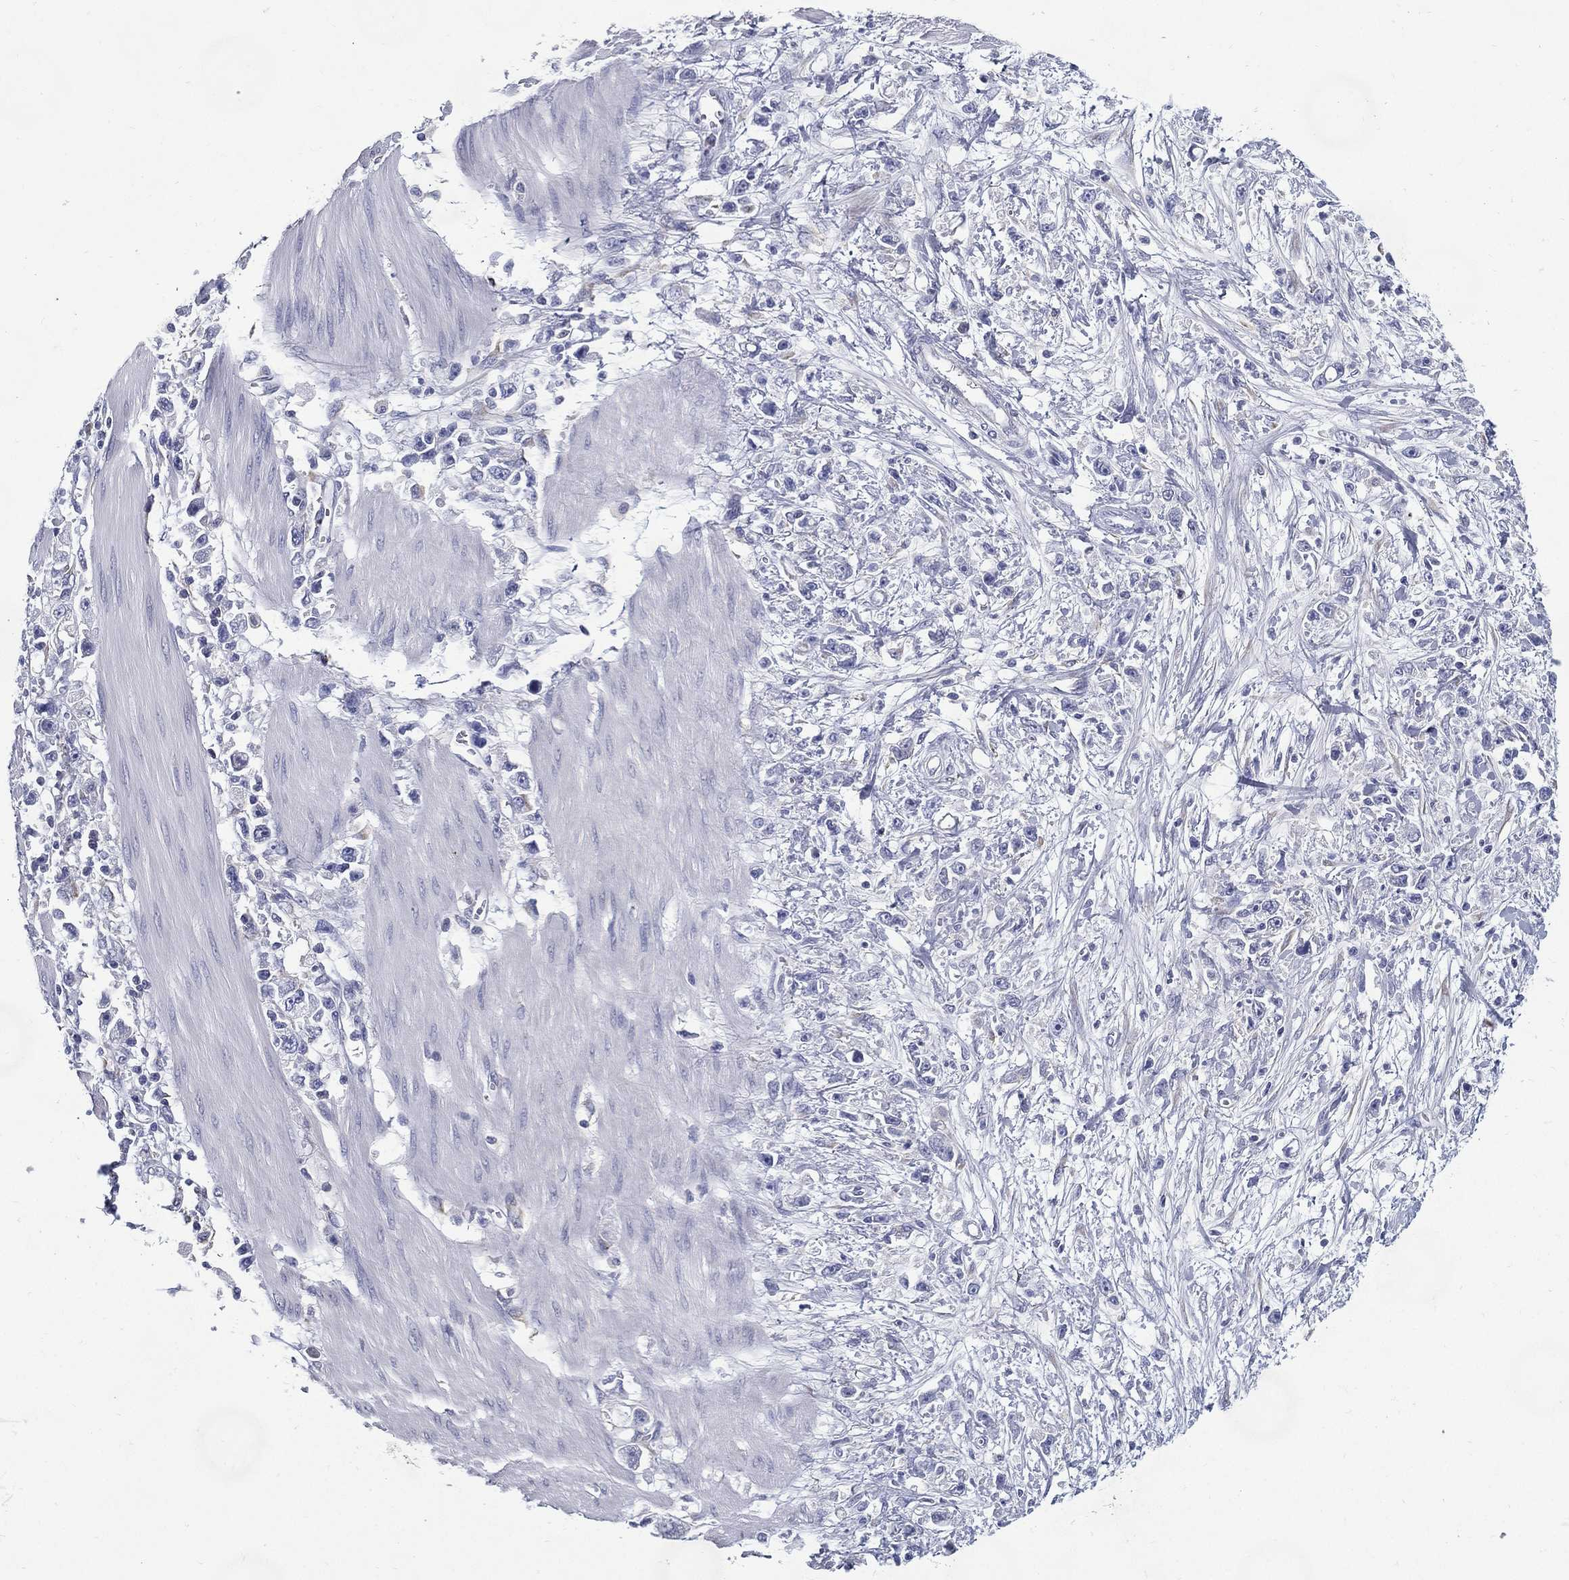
{"staining": {"intensity": "negative", "quantity": "none", "location": "none"}, "tissue": "stomach cancer", "cell_type": "Tumor cells", "image_type": "cancer", "snomed": [{"axis": "morphology", "description": "Adenocarcinoma, NOS"}, {"axis": "topography", "description": "Stomach"}], "caption": "The photomicrograph reveals no significant staining in tumor cells of stomach cancer (adenocarcinoma).", "gene": "C19orf18", "patient": {"sex": "female", "age": 59}}